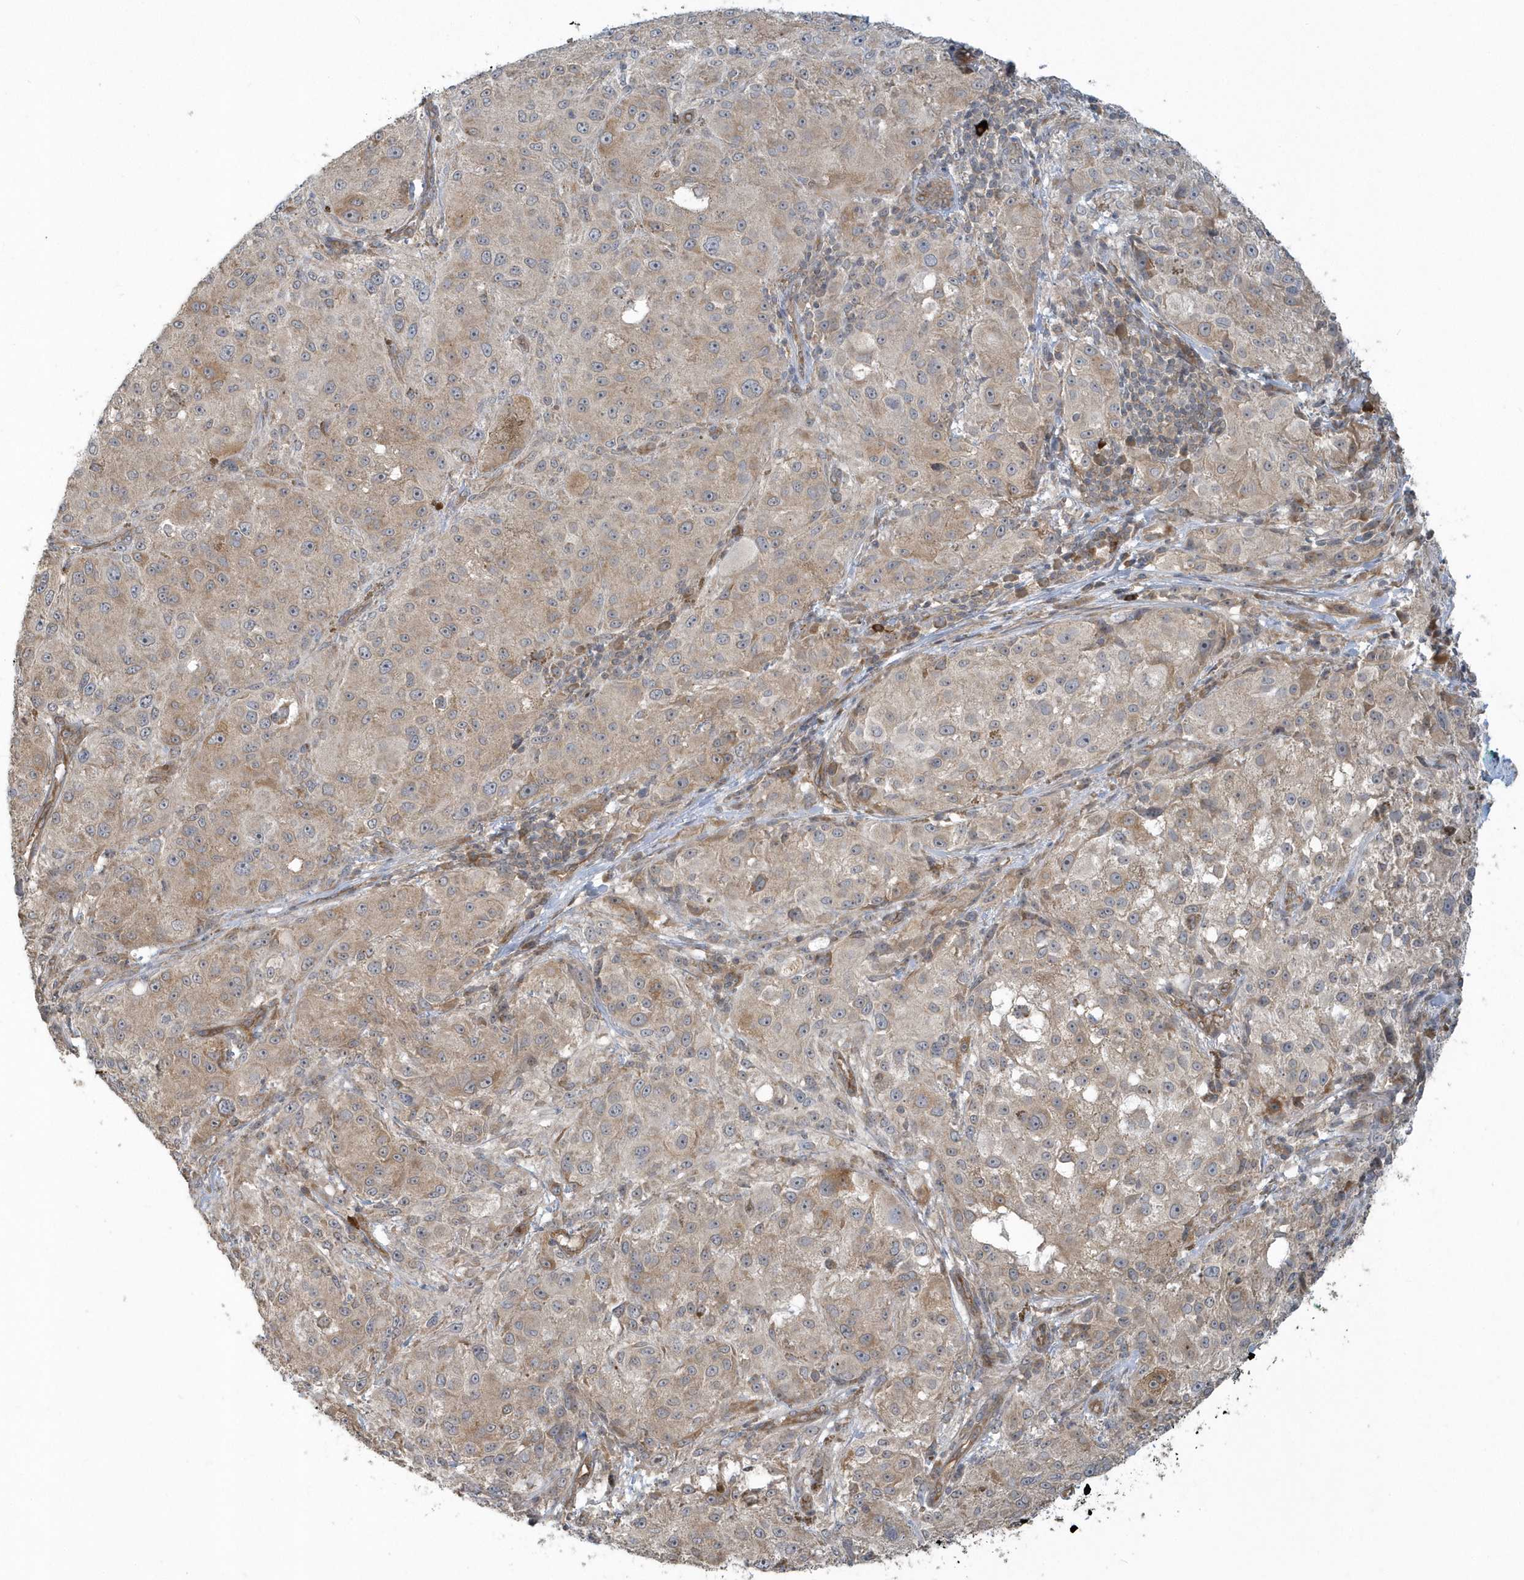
{"staining": {"intensity": "weak", "quantity": "25%-75%", "location": "cytoplasmic/membranous"}, "tissue": "melanoma", "cell_type": "Tumor cells", "image_type": "cancer", "snomed": [{"axis": "morphology", "description": "Necrosis, NOS"}, {"axis": "morphology", "description": "Malignant melanoma, NOS"}, {"axis": "topography", "description": "Skin"}], "caption": "This micrograph exhibits IHC staining of melanoma, with low weak cytoplasmic/membranous positivity in approximately 25%-75% of tumor cells.", "gene": "STIM2", "patient": {"sex": "female", "age": 87}}